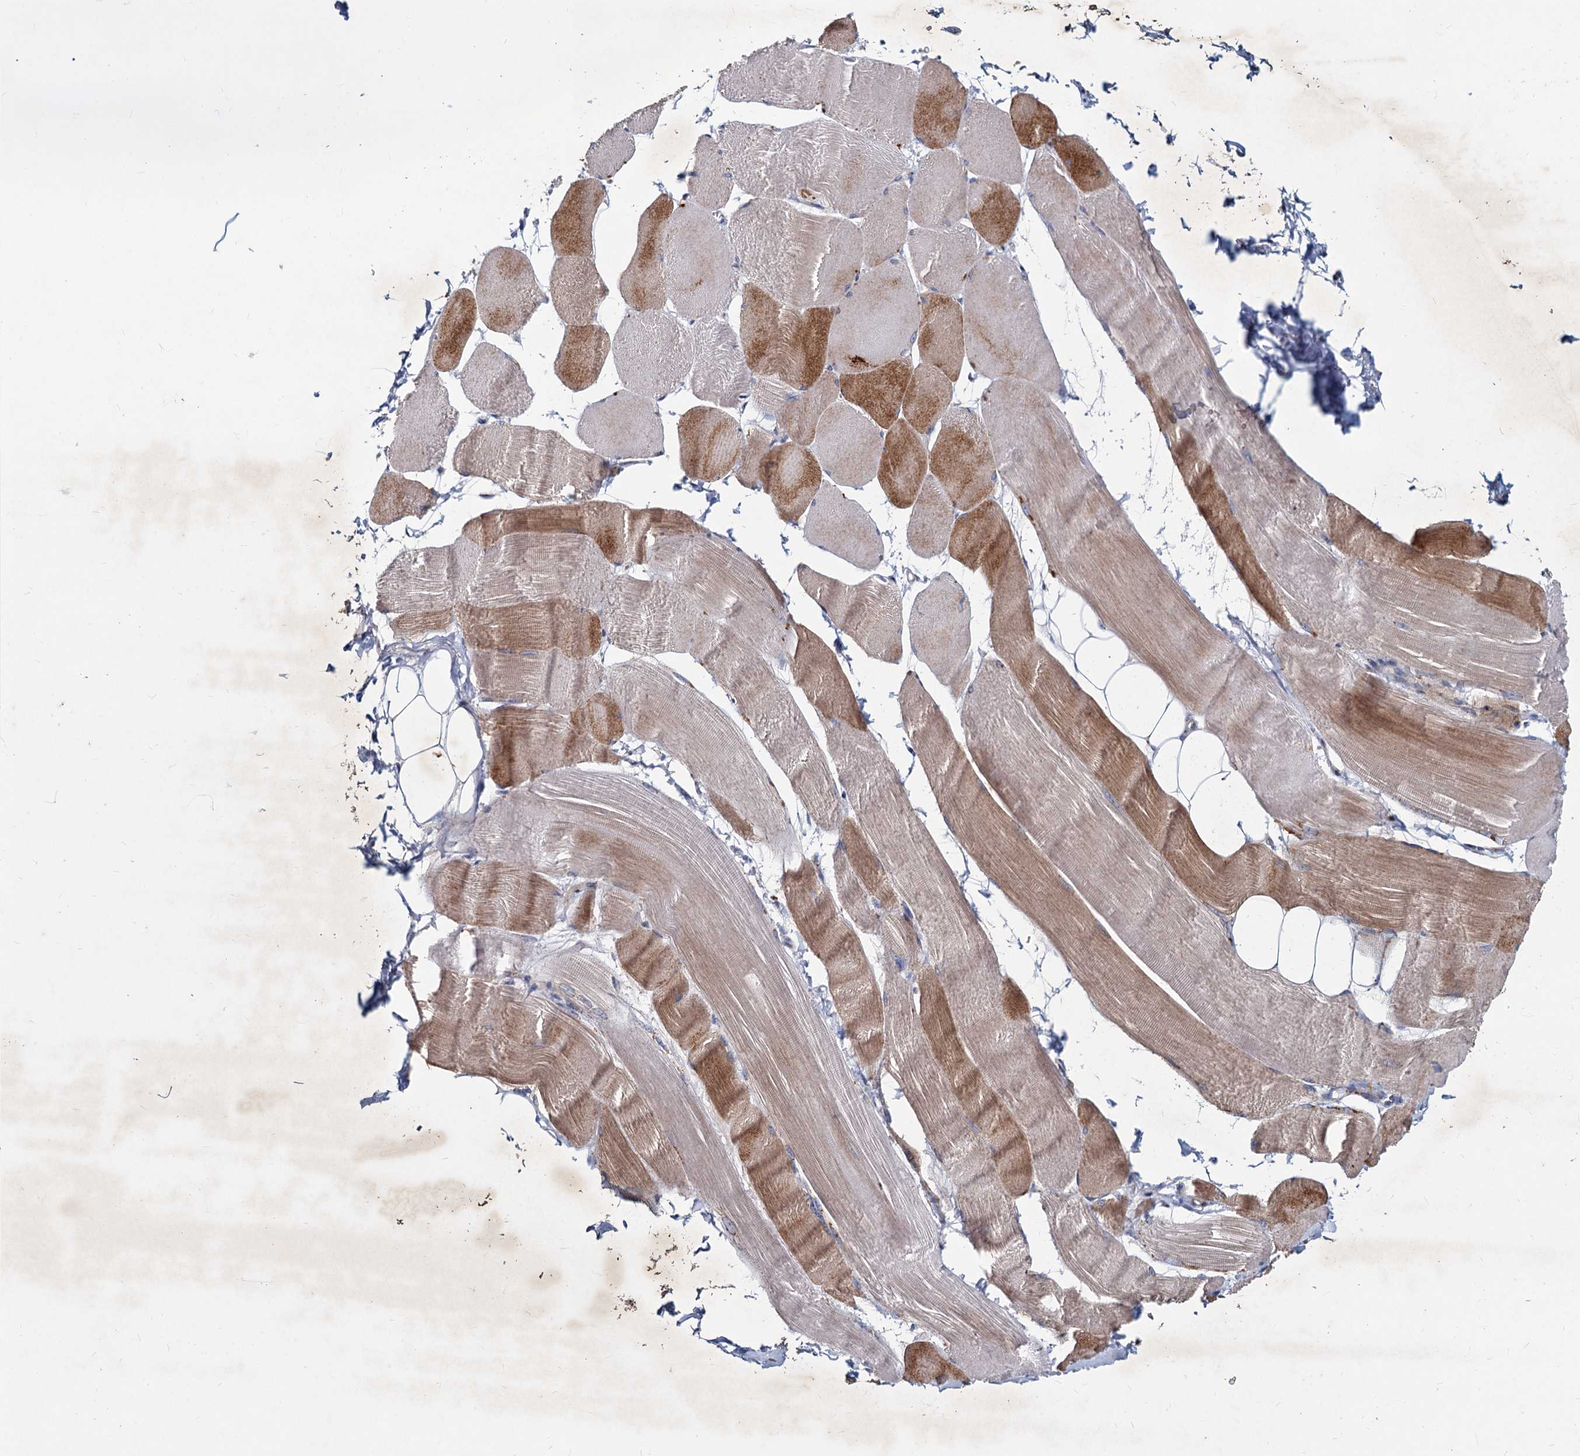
{"staining": {"intensity": "moderate", "quantity": ">75%", "location": "cytoplasmic/membranous"}, "tissue": "skeletal muscle", "cell_type": "Myocytes", "image_type": "normal", "snomed": [{"axis": "morphology", "description": "Normal tissue, NOS"}, {"axis": "morphology", "description": "Basal cell carcinoma"}, {"axis": "topography", "description": "Skeletal muscle"}], "caption": "This photomicrograph shows normal skeletal muscle stained with immunohistochemistry (IHC) to label a protein in brown. The cytoplasmic/membranous of myocytes show moderate positivity for the protein. Nuclei are counter-stained blue.", "gene": "AGBL4", "patient": {"sex": "female", "age": 64}}